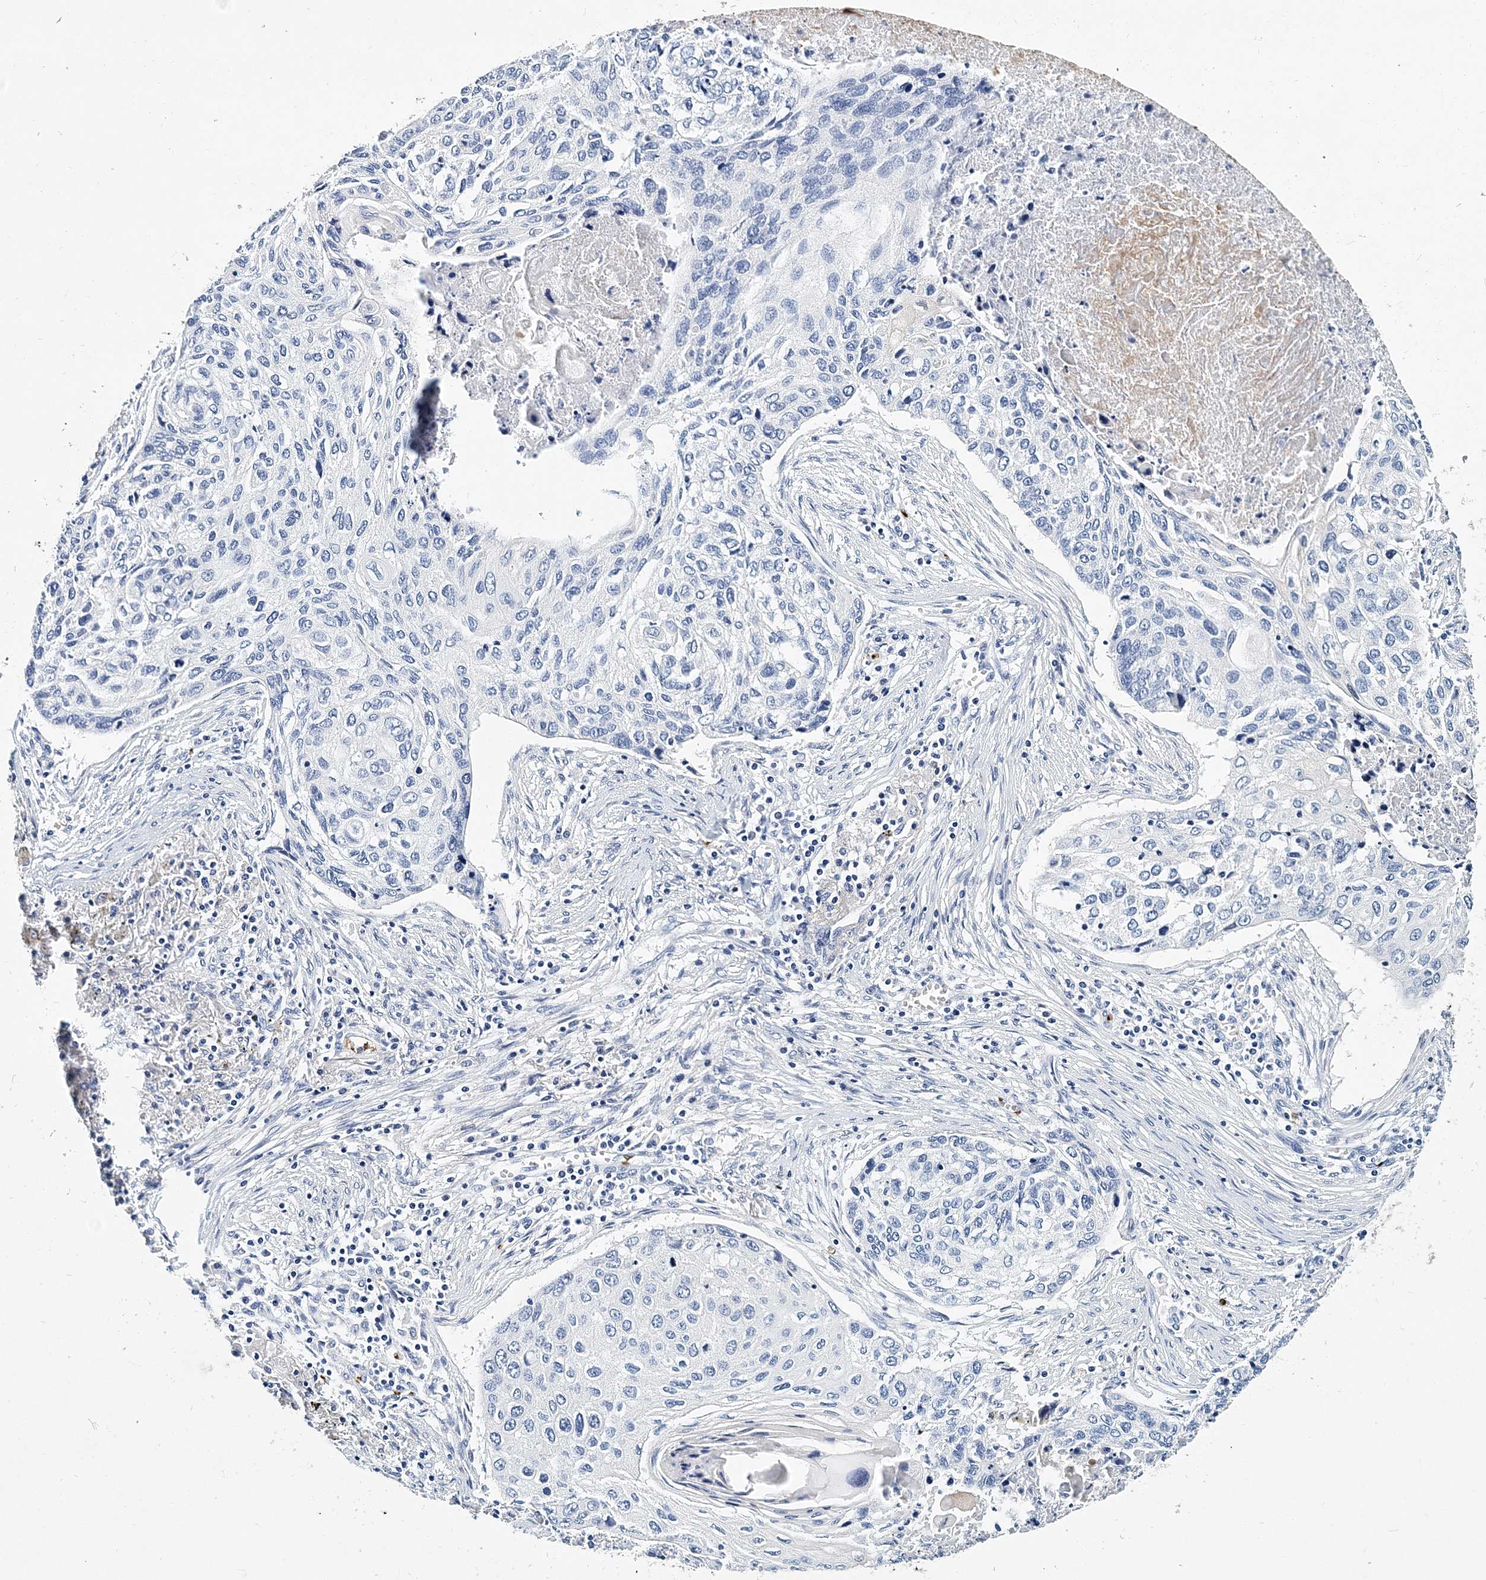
{"staining": {"intensity": "negative", "quantity": "none", "location": "none"}, "tissue": "lung cancer", "cell_type": "Tumor cells", "image_type": "cancer", "snomed": [{"axis": "morphology", "description": "Squamous cell carcinoma, NOS"}, {"axis": "topography", "description": "Lung"}], "caption": "DAB immunohistochemical staining of squamous cell carcinoma (lung) displays no significant positivity in tumor cells.", "gene": "ITGA2B", "patient": {"sex": "female", "age": 63}}